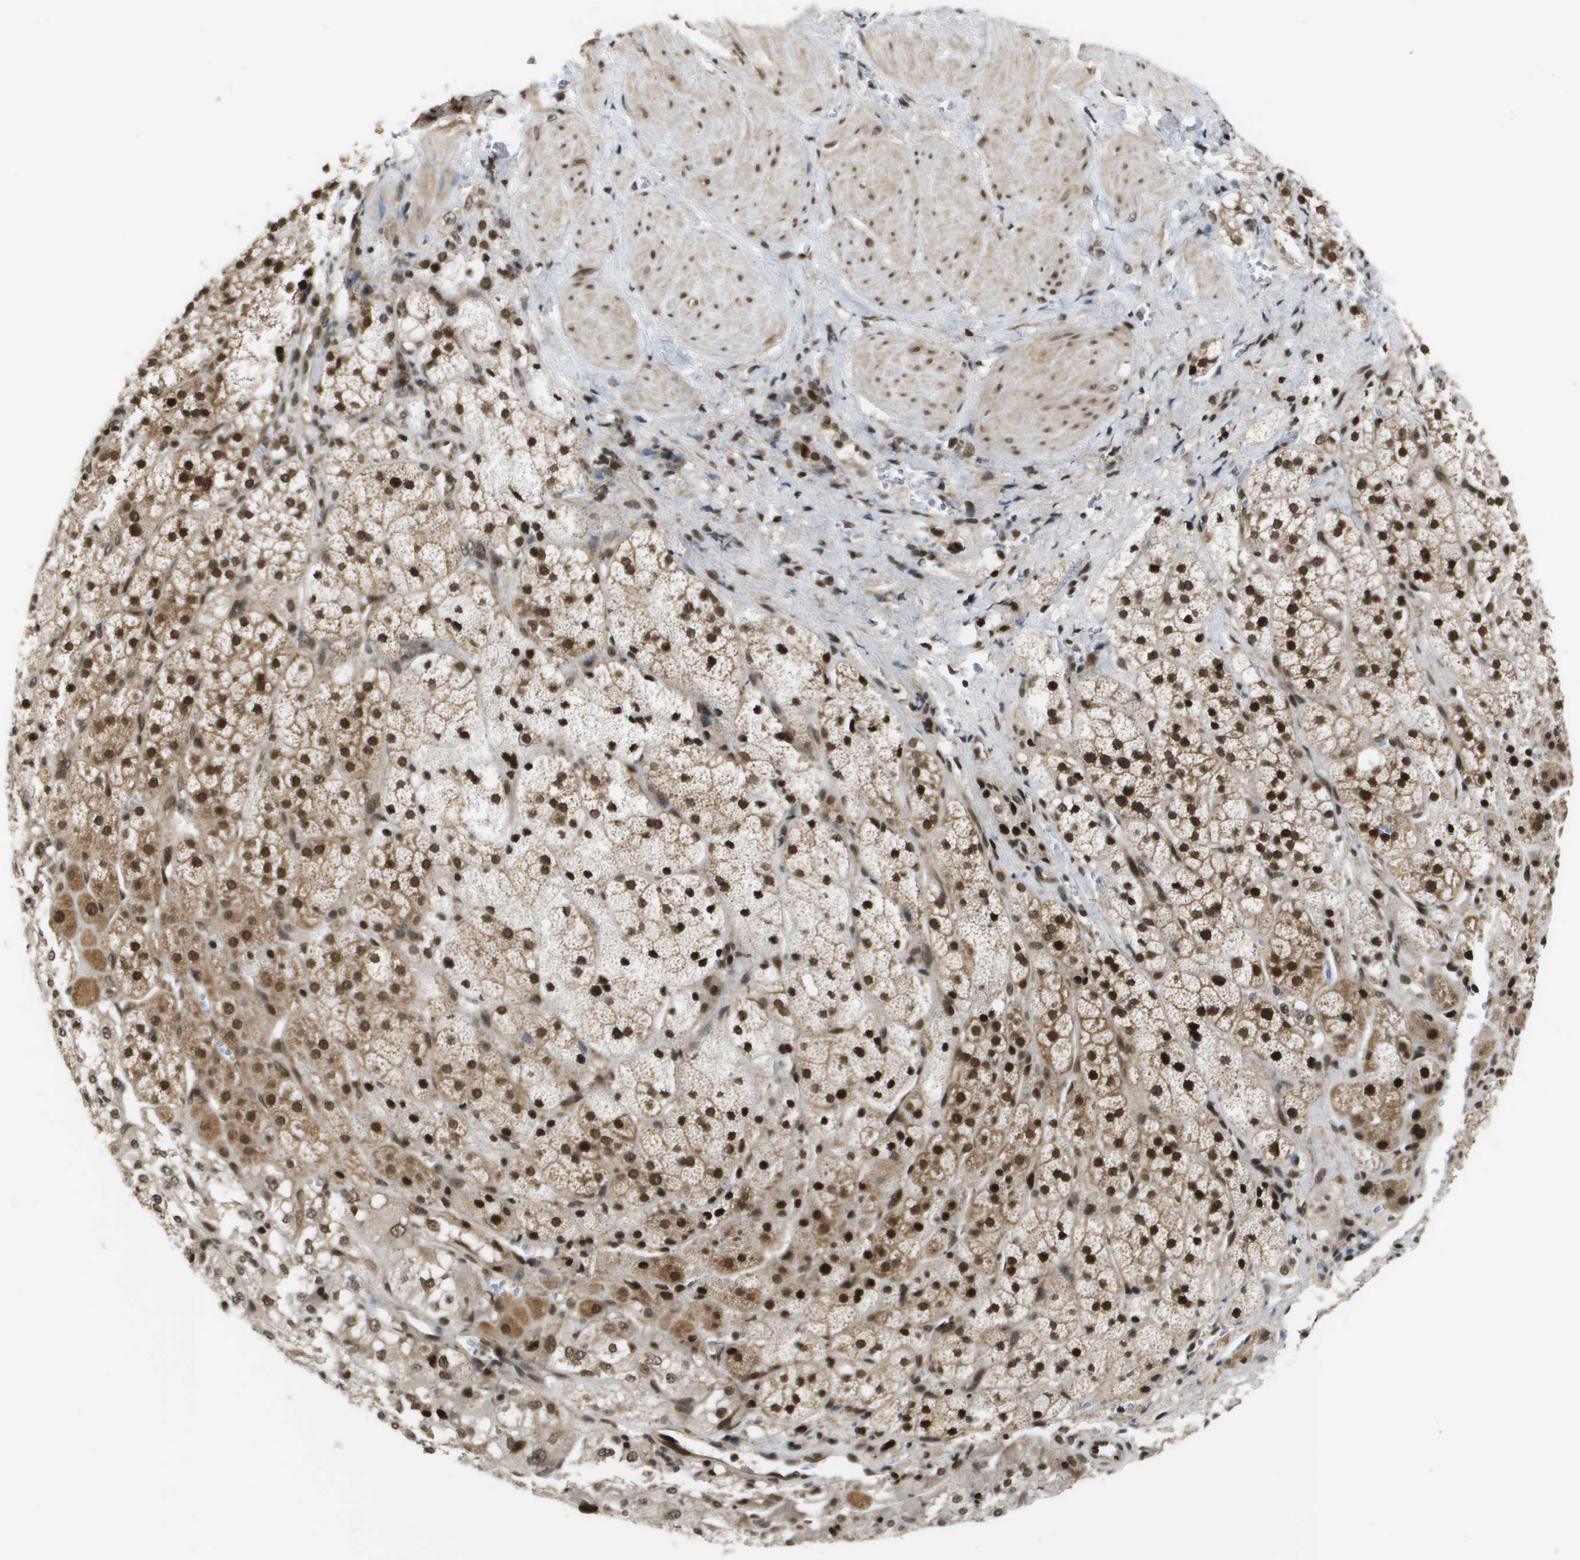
{"staining": {"intensity": "strong", "quantity": ">75%", "location": "cytoplasmic/membranous,nuclear"}, "tissue": "adrenal gland", "cell_type": "Glandular cells", "image_type": "normal", "snomed": [{"axis": "morphology", "description": "Normal tissue, NOS"}, {"axis": "topography", "description": "Adrenal gland"}], "caption": "Protein staining of benign adrenal gland exhibits strong cytoplasmic/membranous,nuclear positivity in approximately >75% of glandular cells. (brown staining indicates protein expression, while blue staining denotes nuclei).", "gene": "RECQL4", "patient": {"sex": "male", "age": 56}}